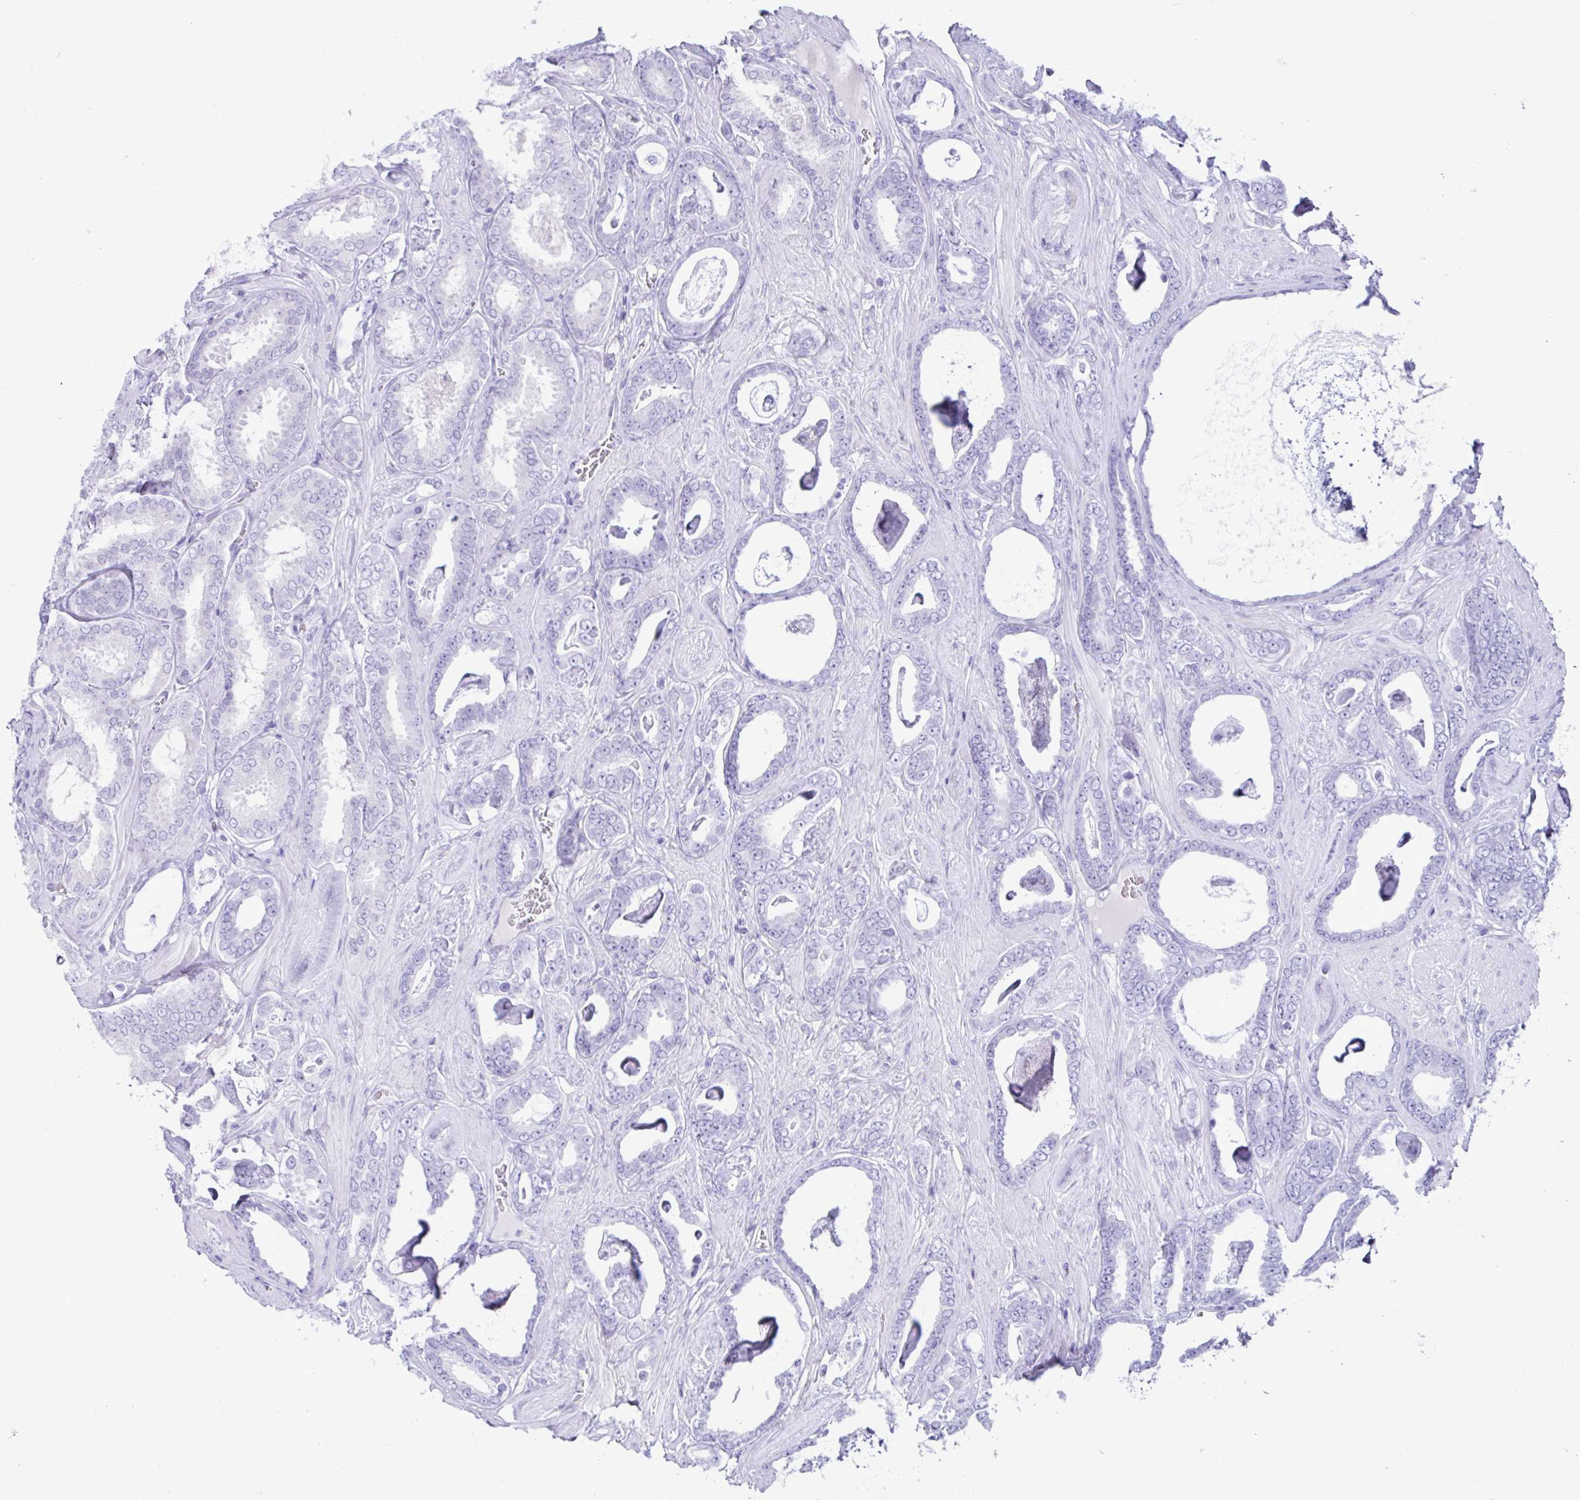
{"staining": {"intensity": "negative", "quantity": "none", "location": "none"}, "tissue": "prostate cancer", "cell_type": "Tumor cells", "image_type": "cancer", "snomed": [{"axis": "morphology", "description": "Adenocarcinoma, High grade"}, {"axis": "topography", "description": "Prostate"}], "caption": "A histopathology image of human adenocarcinoma (high-grade) (prostate) is negative for staining in tumor cells.", "gene": "PSCA", "patient": {"sex": "male", "age": 63}}